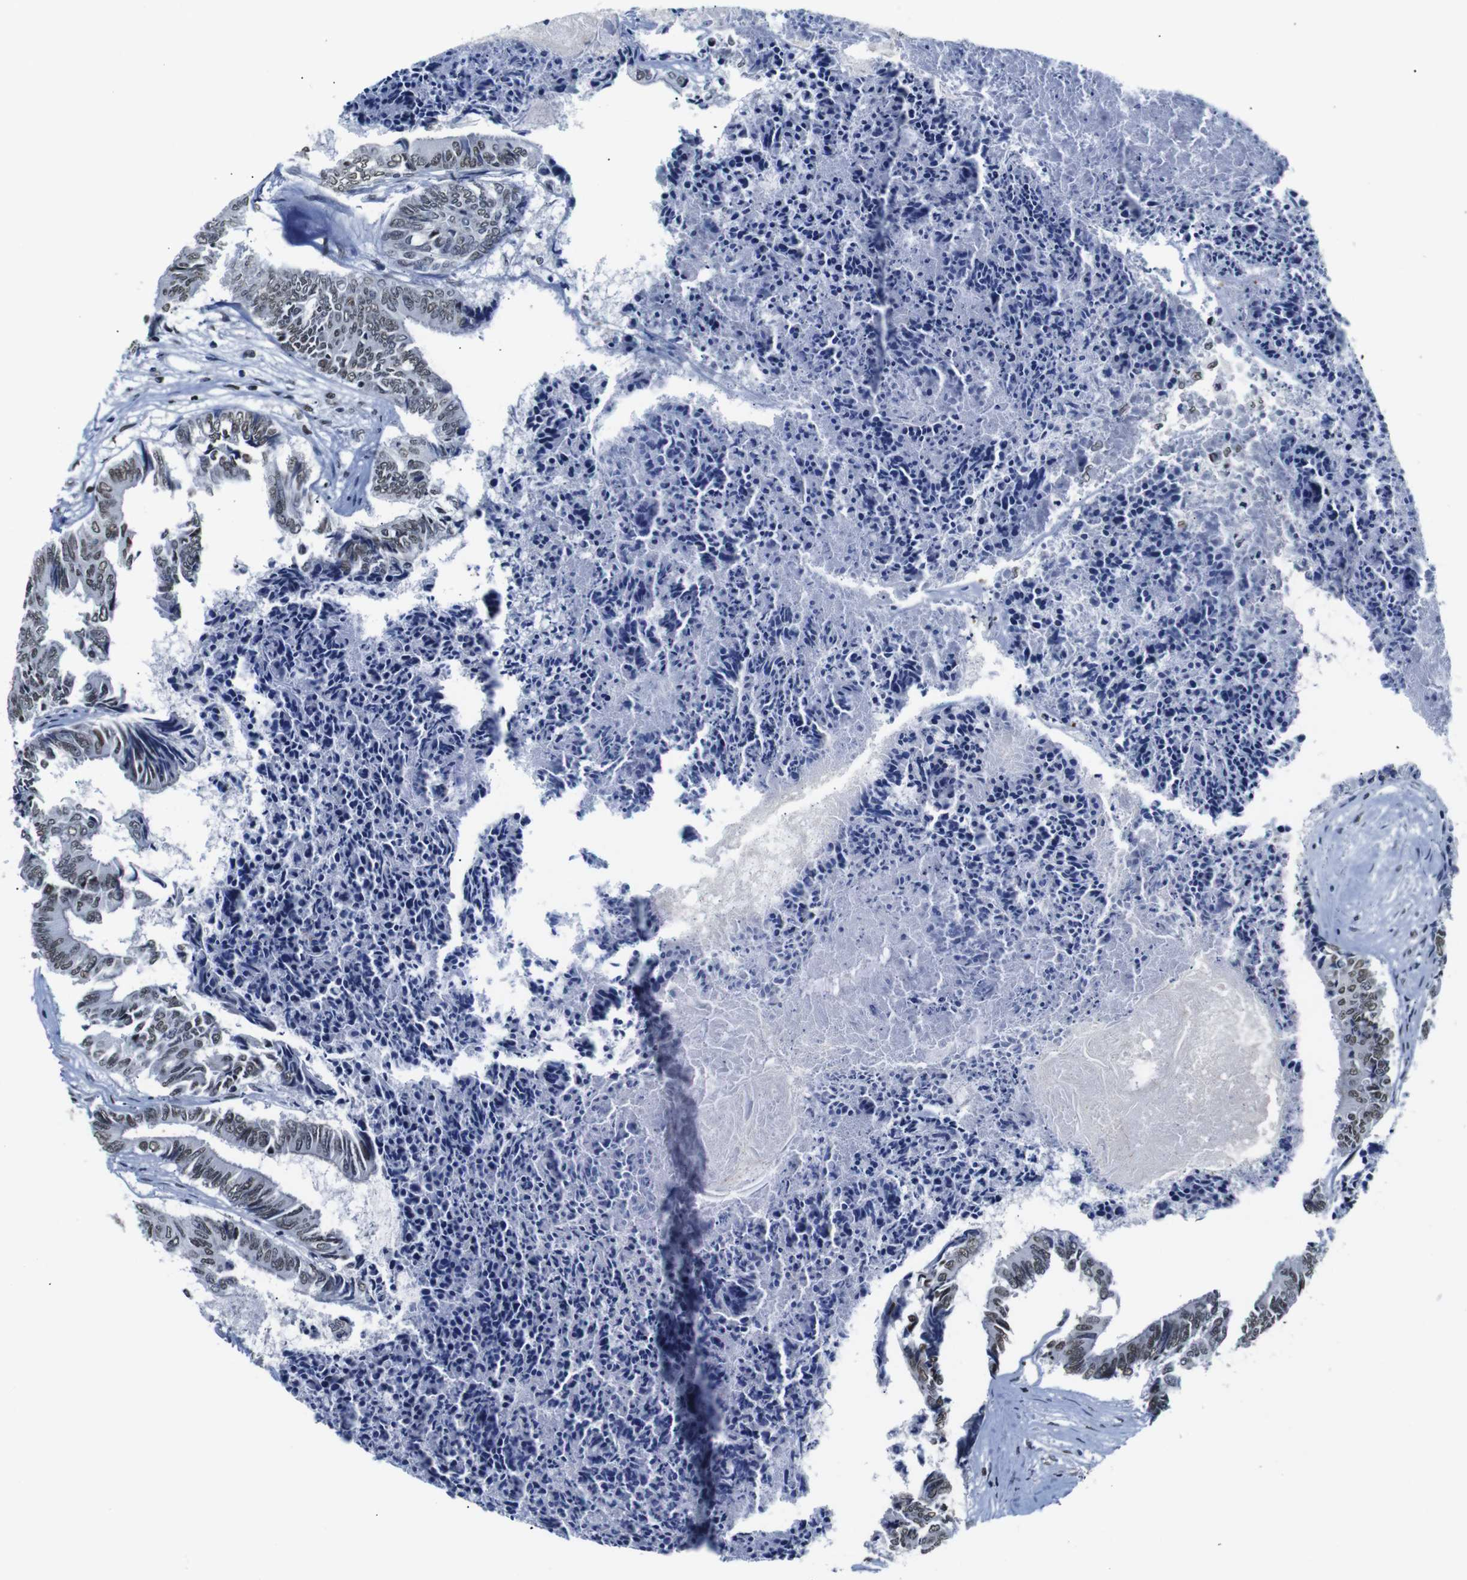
{"staining": {"intensity": "moderate", "quantity": ">75%", "location": "nuclear"}, "tissue": "colorectal cancer", "cell_type": "Tumor cells", "image_type": "cancer", "snomed": [{"axis": "morphology", "description": "Adenocarcinoma, NOS"}, {"axis": "topography", "description": "Rectum"}], "caption": "Moderate nuclear protein staining is seen in about >75% of tumor cells in colorectal adenocarcinoma.", "gene": "ILDR2", "patient": {"sex": "male", "age": 63}}